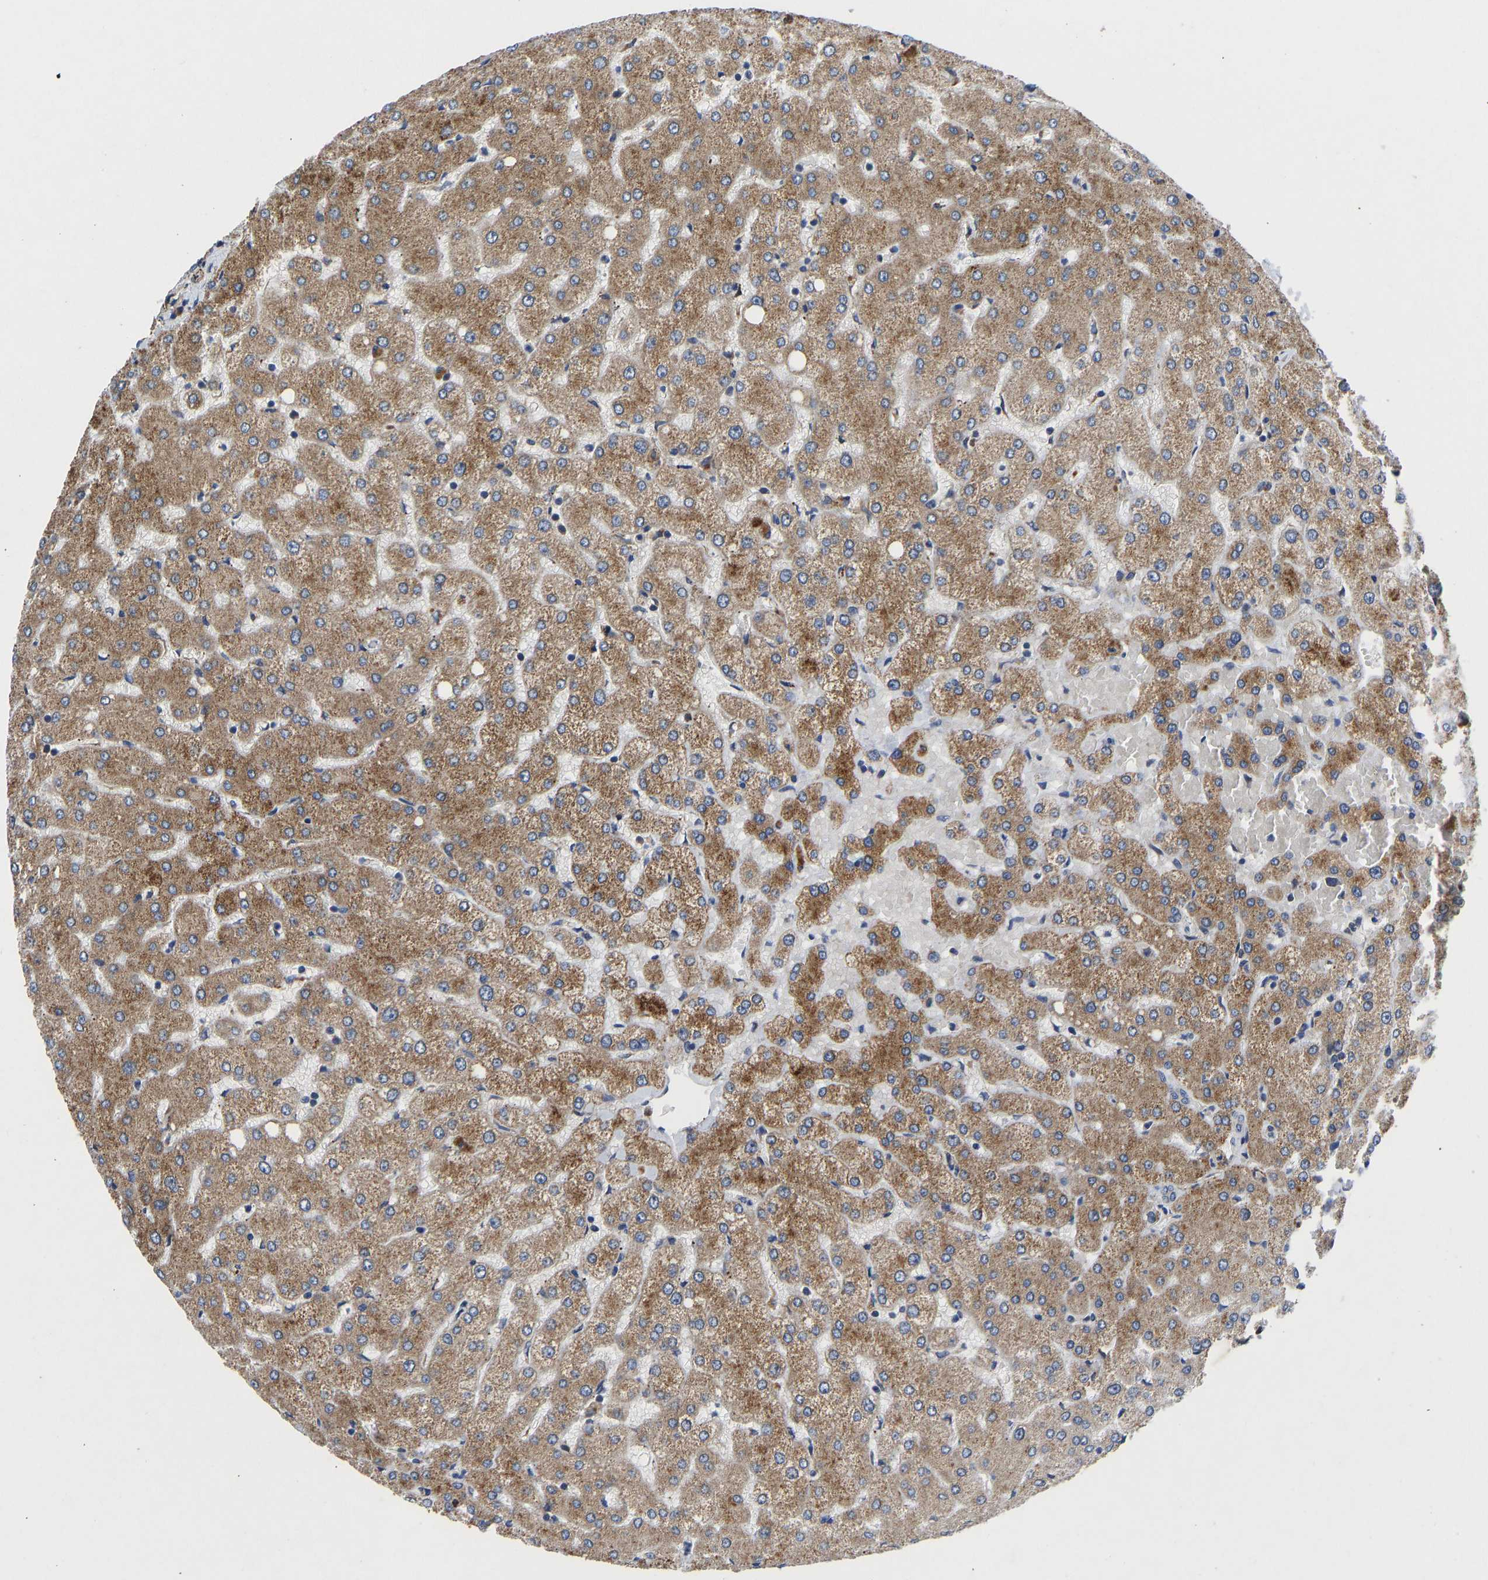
{"staining": {"intensity": "weak", "quantity": "25%-75%", "location": "cytoplasmic/membranous"}, "tissue": "liver", "cell_type": "Cholangiocytes", "image_type": "normal", "snomed": [{"axis": "morphology", "description": "Normal tissue, NOS"}, {"axis": "topography", "description": "Liver"}], "caption": "IHC histopathology image of benign liver: liver stained using IHC displays low levels of weak protein expression localized specifically in the cytoplasmic/membranous of cholangiocytes, appearing as a cytoplasmic/membranous brown color.", "gene": "TMEM38B", "patient": {"sex": "female", "age": 54}}